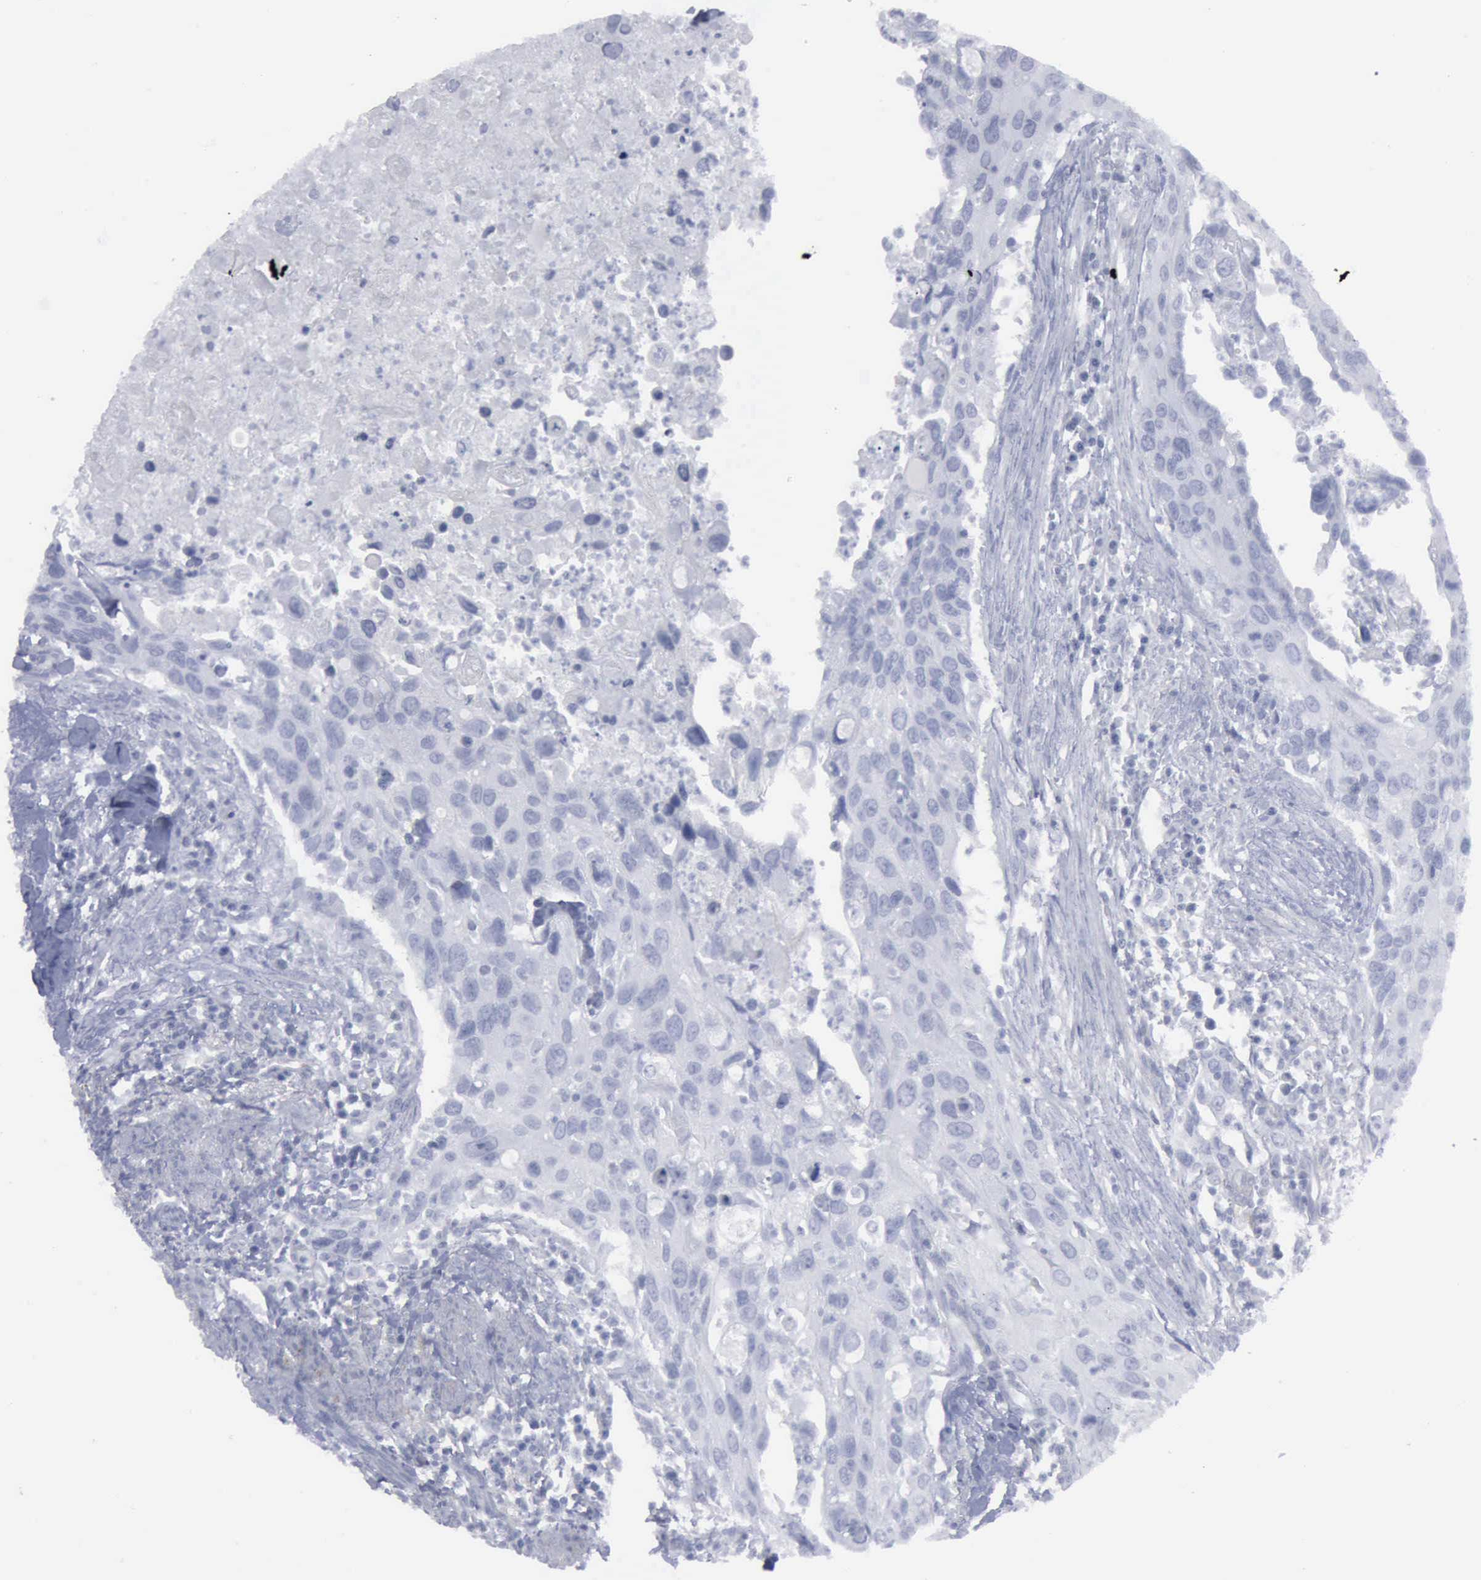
{"staining": {"intensity": "negative", "quantity": "none", "location": "none"}, "tissue": "urothelial cancer", "cell_type": "Tumor cells", "image_type": "cancer", "snomed": [{"axis": "morphology", "description": "Urothelial carcinoma, High grade"}, {"axis": "topography", "description": "Urinary bladder"}], "caption": "Photomicrograph shows no protein positivity in tumor cells of urothelial cancer tissue.", "gene": "VCAM1", "patient": {"sex": "male", "age": 71}}